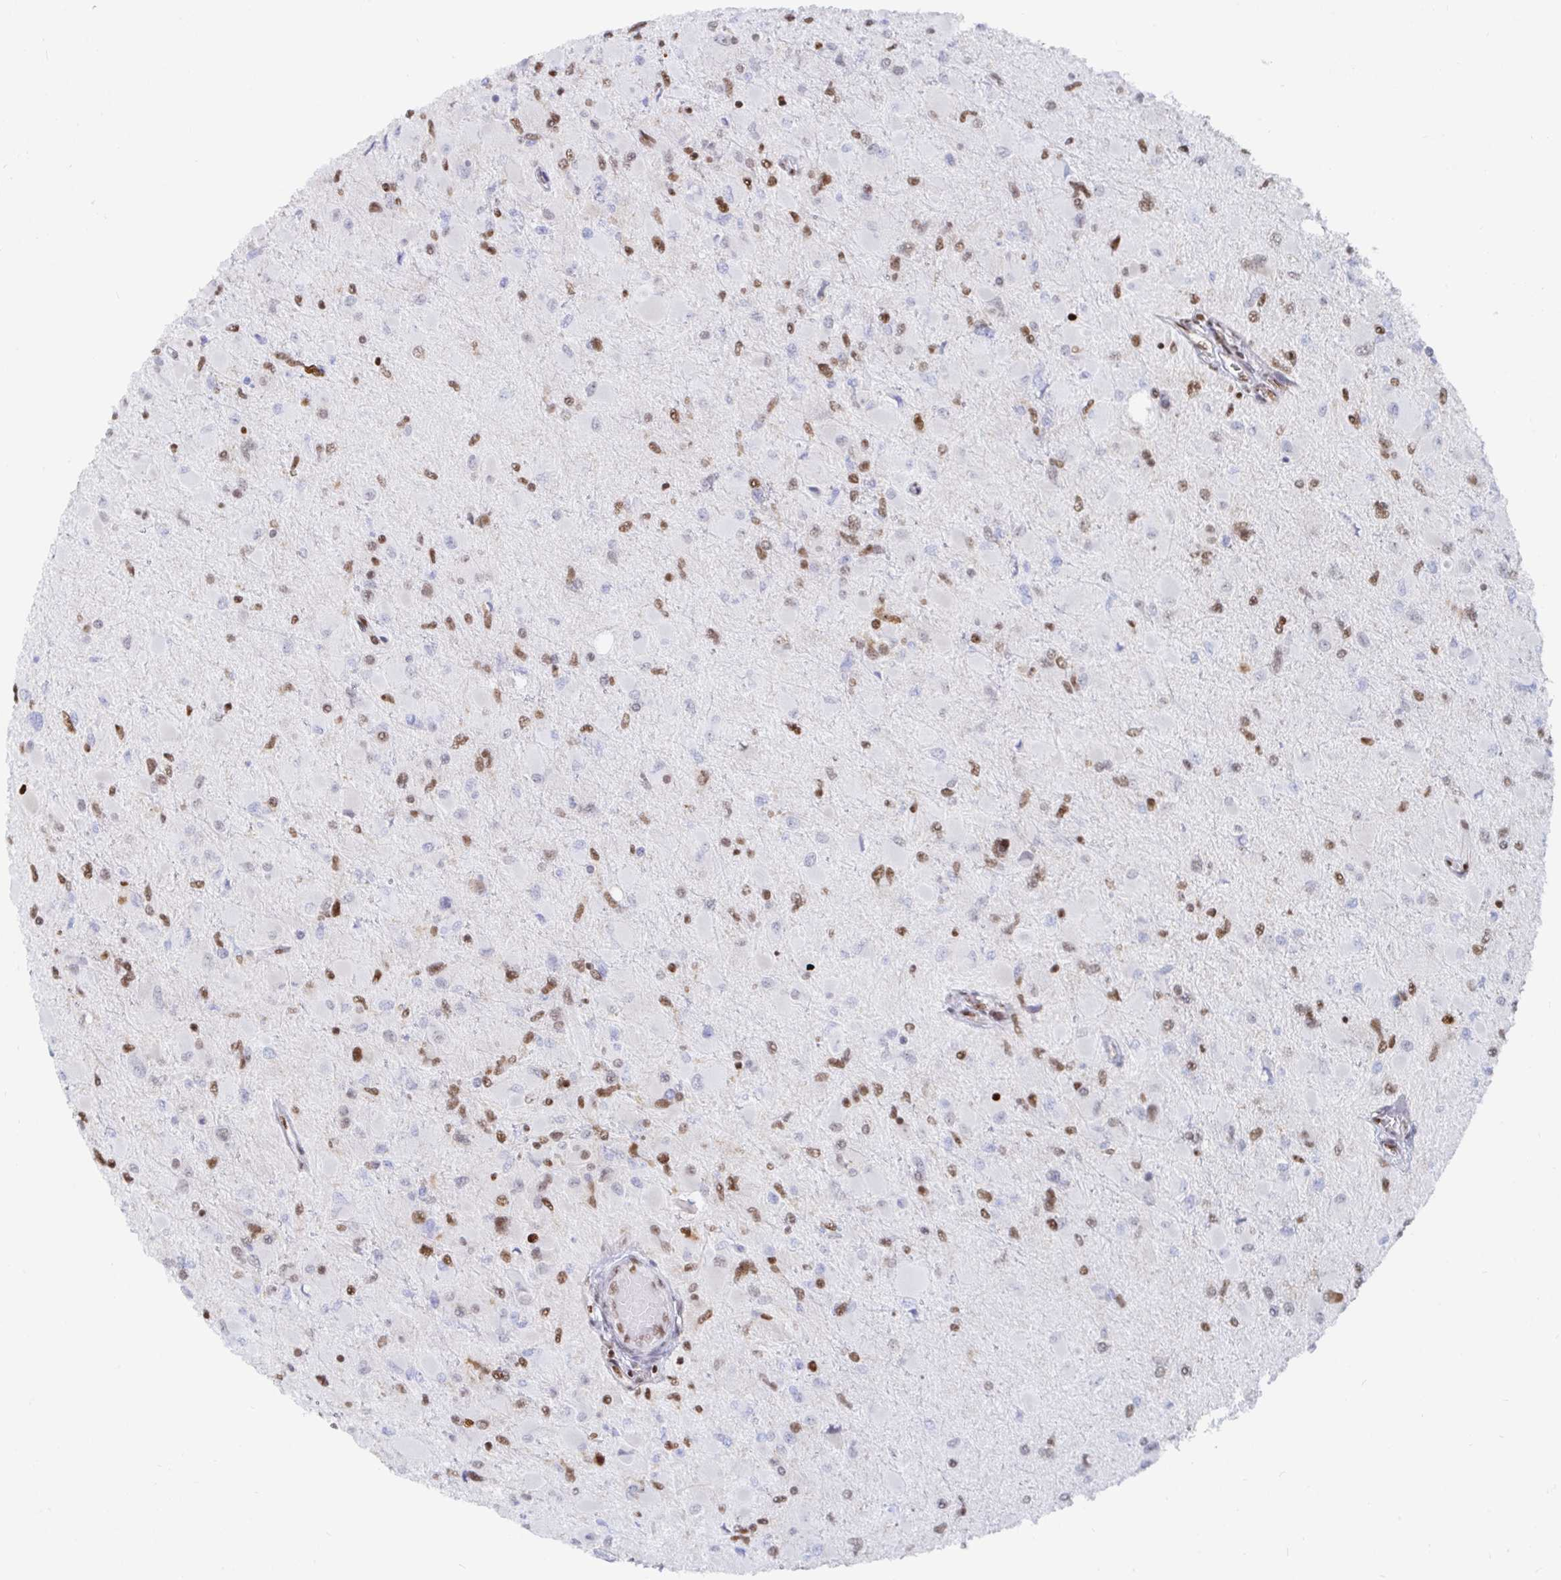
{"staining": {"intensity": "moderate", "quantity": "25%-75%", "location": "nuclear"}, "tissue": "glioma", "cell_type": "Tumor cells", "image_type": "cancer", "snomed": [{"axis": "morphology", "description": "Glioma, malignant, High grade"}, {"axis": "topography", "description": "Cerebral cortex"}], "caption": "Malignant glioma (high-grade) stained with DAB immunohistochemistry displays medium levels of moderate nuclear expression in about 25%-75% of tumor cells. Immunohistochemistry (ihc) stains the protein in brown and the nuclei are stained blue.", "gene": "EWSR1", "patient": {"sex": "female", "age": 36}}